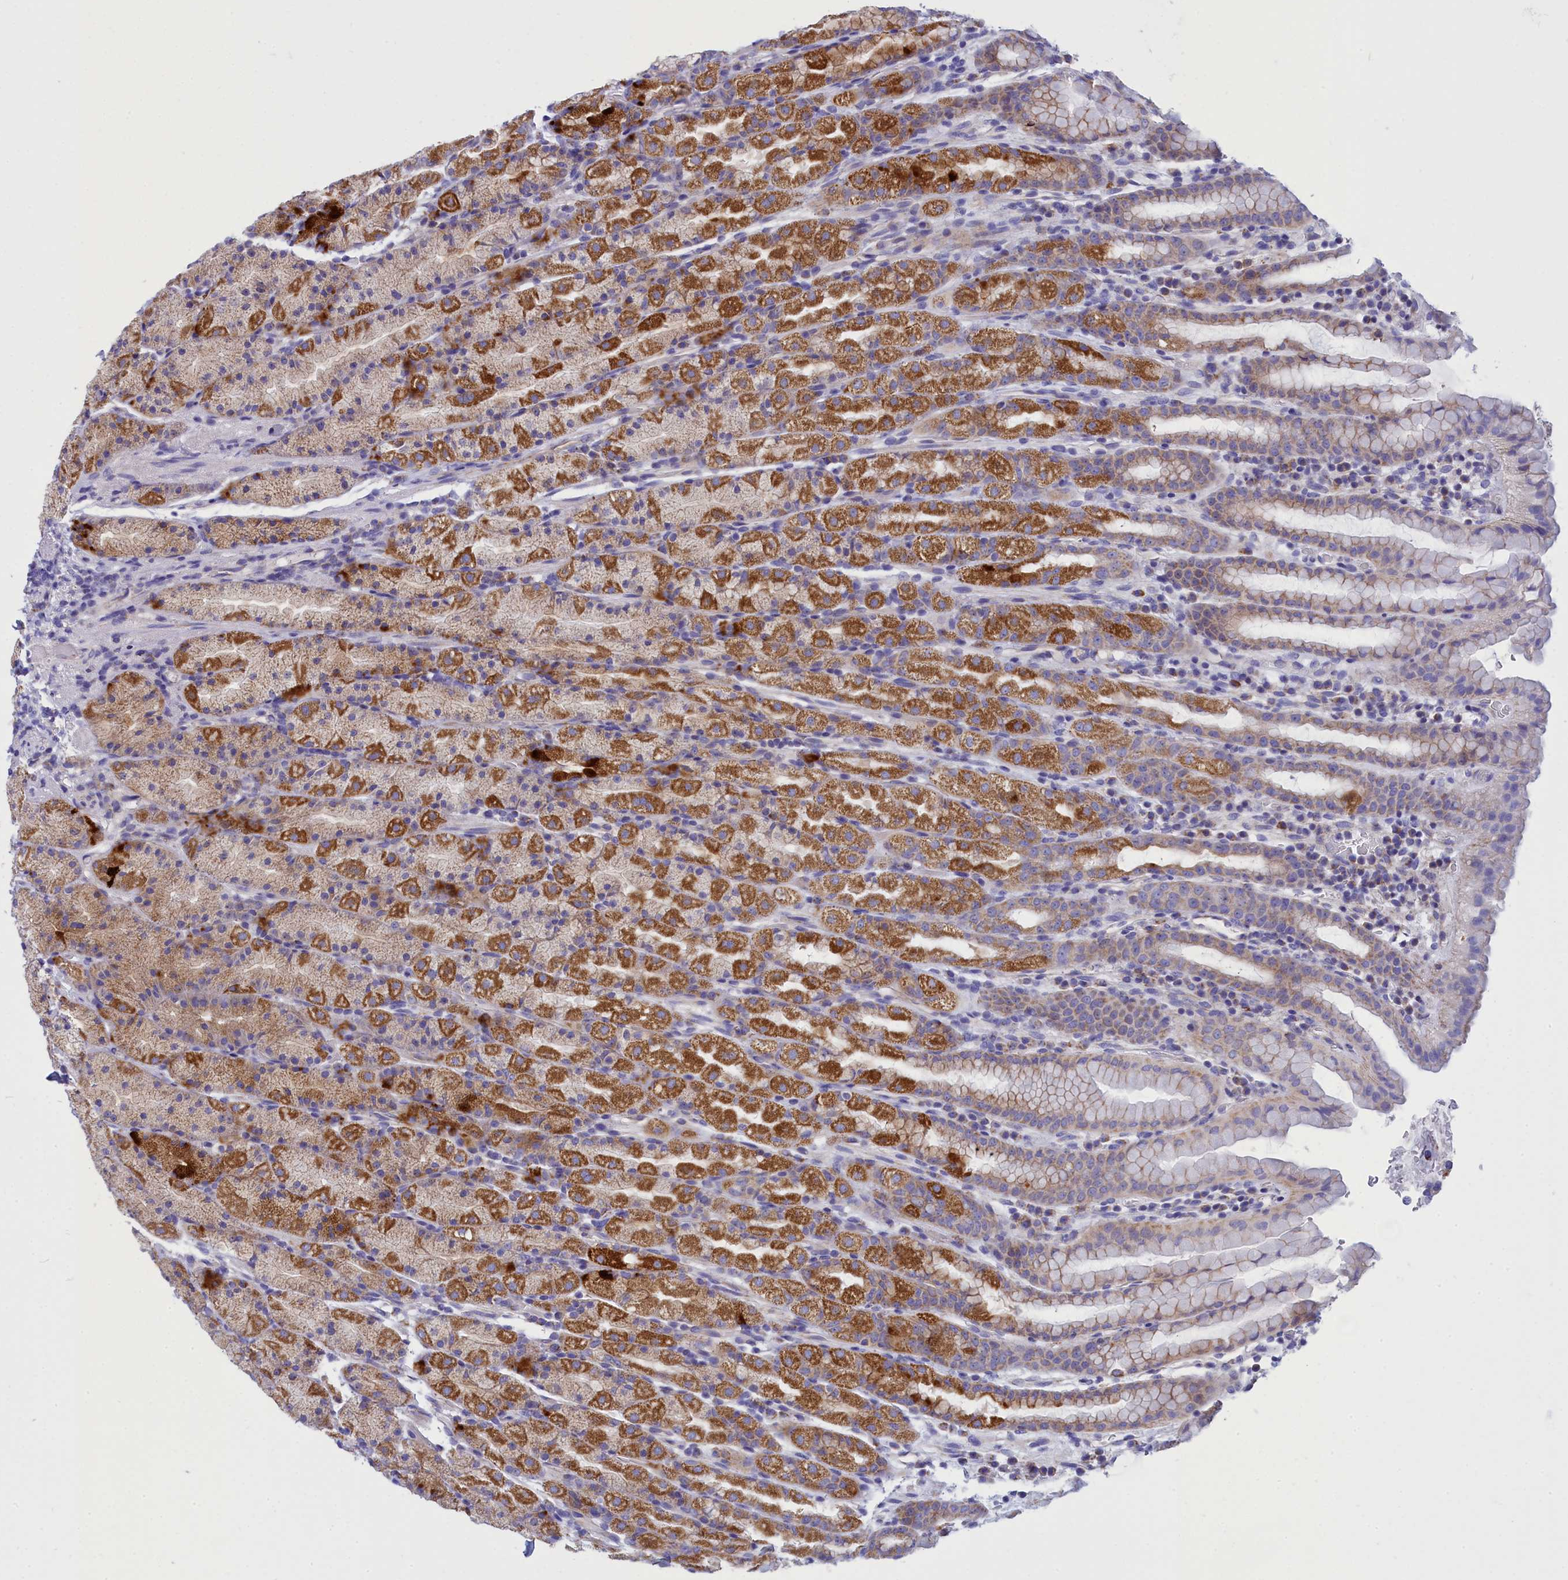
{"staining": {"intensity": "strong", "quantity": "25%-75%", "location": "cytoplasmic/membranous,nuclear"}, "tissue": "stomach", "cell_type": "Glandular cells", "image_type": "normal", "snomed": [{"axis": "morphology", "description": "Normal tissue, NOS"}, {"axis": "topography", "description": "Stomach, upper"}, {"axis": "topography", "description": "Stomach, lower"}, {"axis": "topography", "description": "Small intestine"}], "caption": "DAB (3,3'-diaminobenzidine) immunohistochemical staining of normal stomach demonstrates strong cytoplasmic/membranous,nuclear protein staining in approximately 25%-75% of glandular cells.", "gene": "CCRL2", "patient": {"sex": "male", "age": 68}}